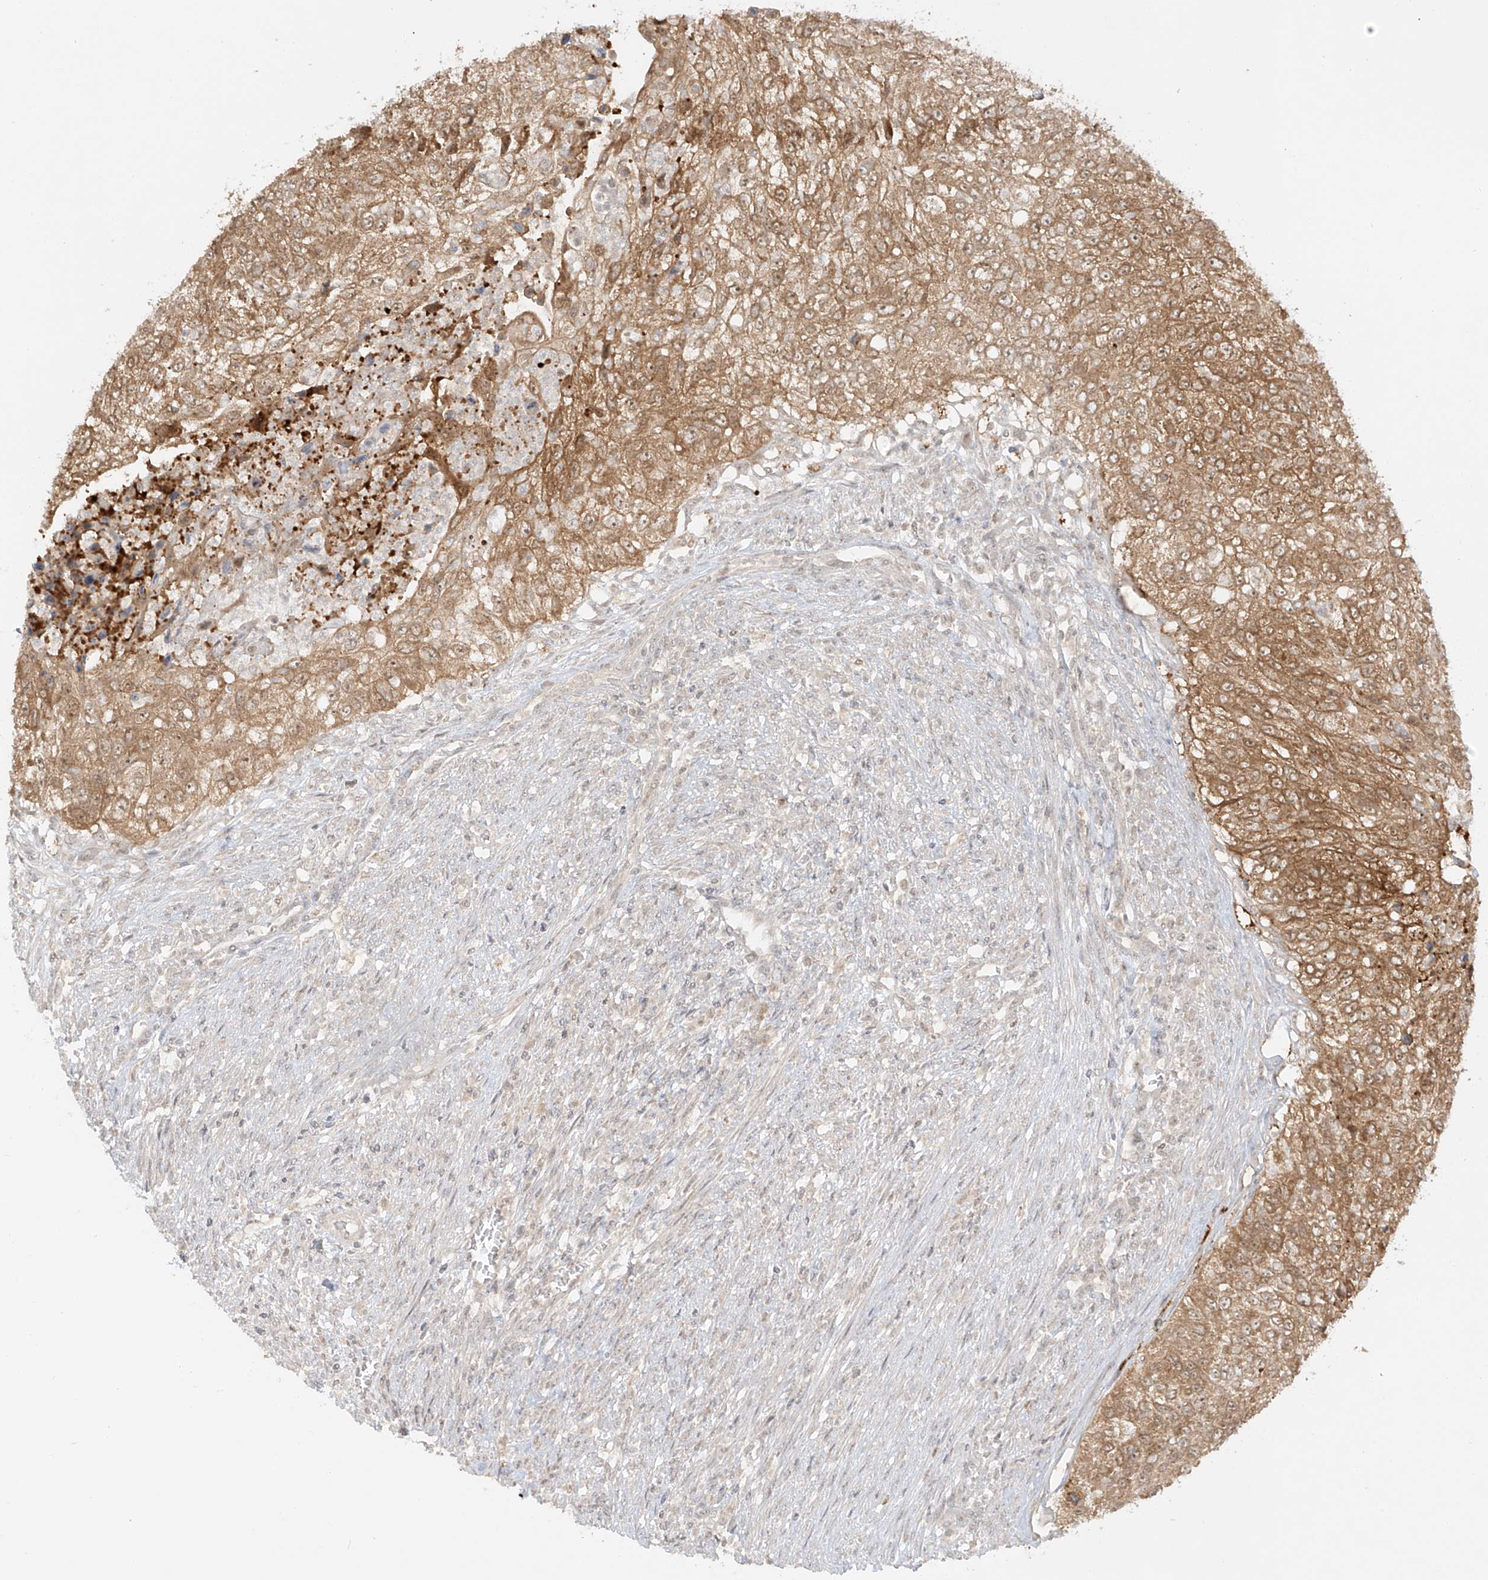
{"staining": {"intensity": "moderate", "quantity": ">75%", "location": "cytoplasmic/membranous"}, "tissue": "urothelial cancer", "cell_type": "Tumor cells", "image_type": "cancer", "snomed": [{"axis": "morphology", "description": "Urothelial carcinoma, High grade"}, {"axis": "topography", "description": "Urinary bladder"}], "caption": "High-magnification brightfield microscopy of urothelial cancer stained with DAB (3,3'-diaminobenzidine) (brown) and counterstained with hematoxylin (blue). tumor cells exhibit moderate cytoplasmic/membranous staining is present in about>75% of cells.", "gene": "MIPEP", "patient": {"sex": "female", "age": 60}}